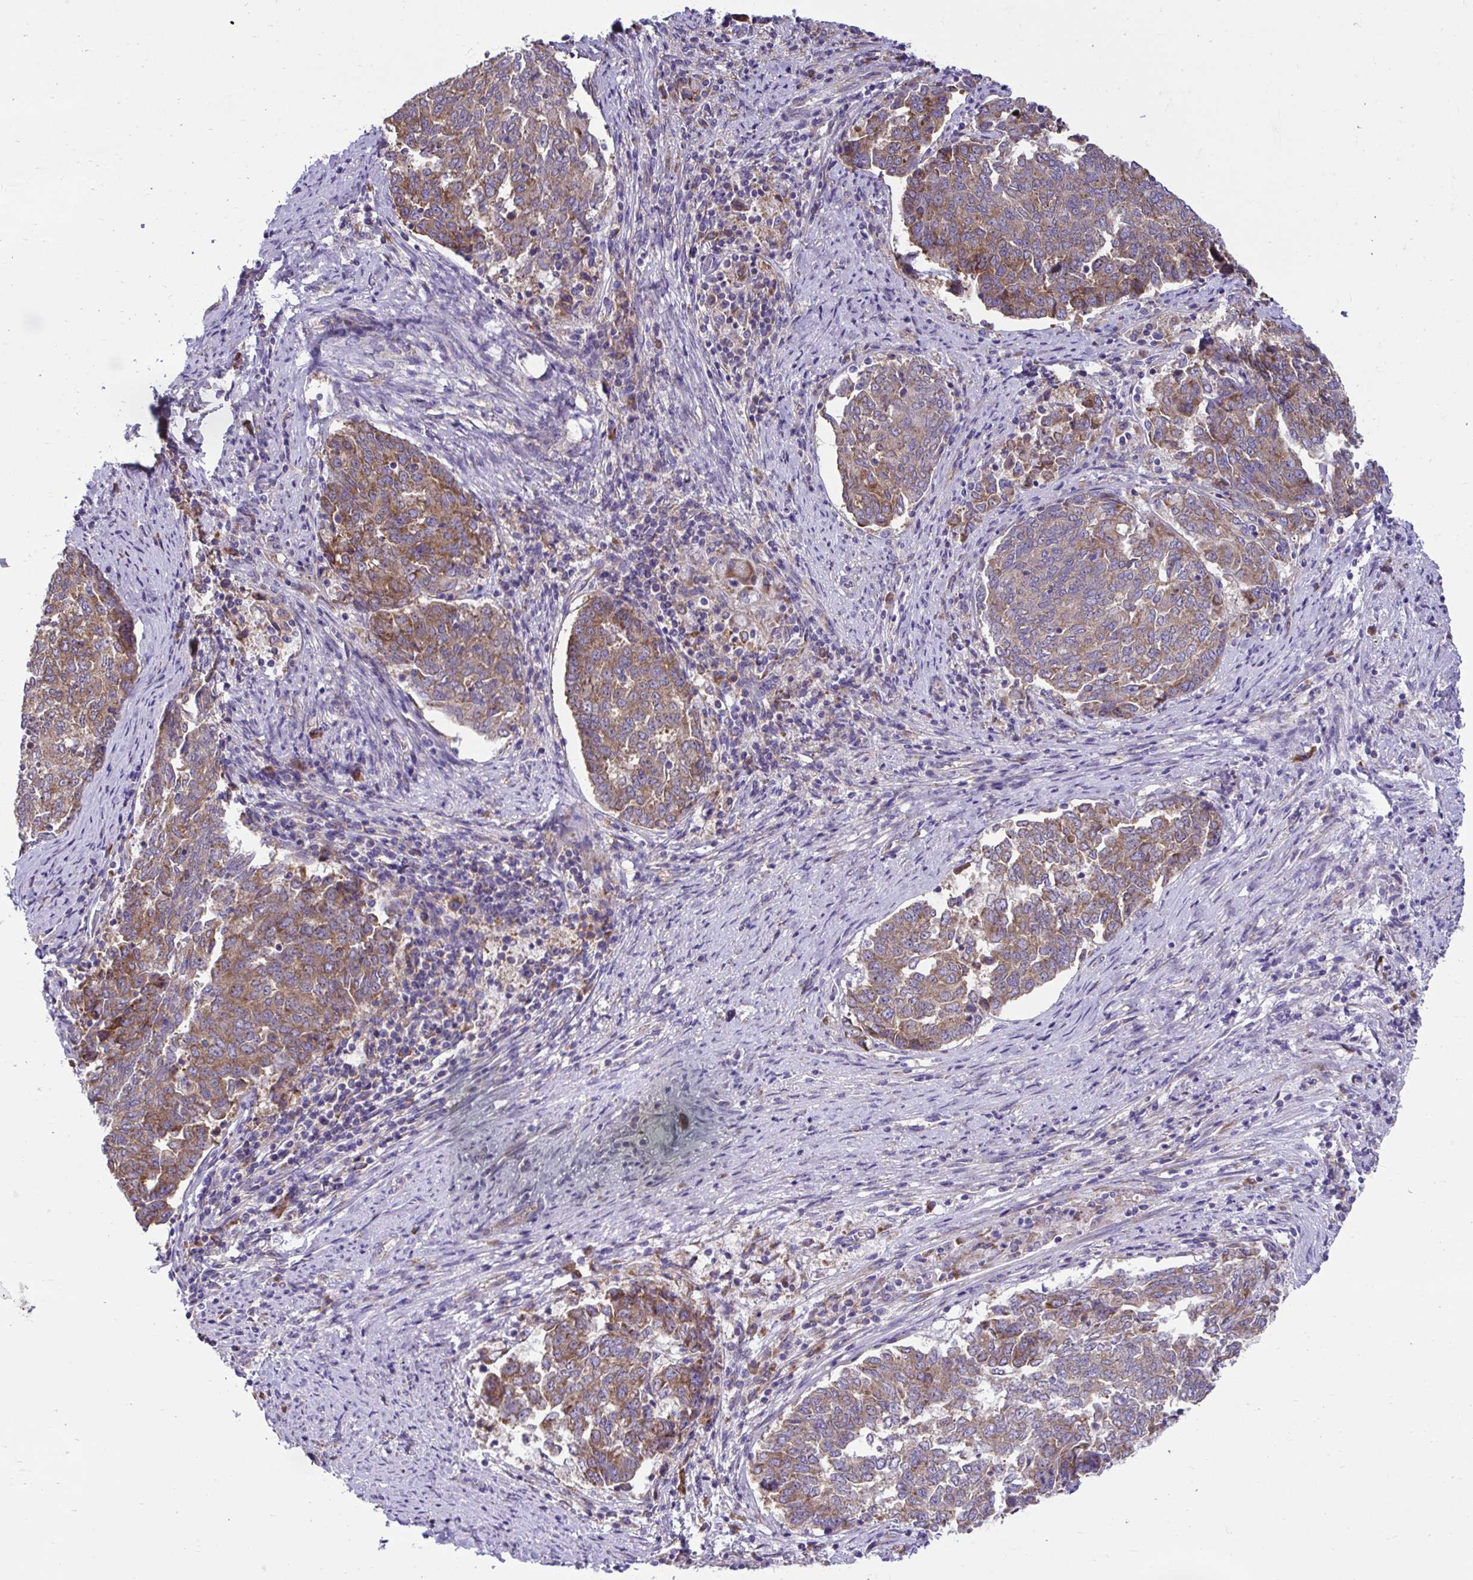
{"staining": {"intensity": "moderate", "quantity": "25%-75%", "location": "cytoplasmic/membranous"}, "tissue": "endometrial cancer", "cell_type": "Tumor cells", "image_type": "cancer", "snomed": [{"axis": "morphology", "description": "Adenocarcinoma, NOS"}, {"axis": "topography", "description": "Endometrium"}], "caption": "IHC histopathology image of adenocarcinoma (endometrial) stained for a protein (brown), which reveals medium levels of moderate cytoplasmic/membranous expression in about 25%-75% of tumor cells.", "gene": "RPL7", "patient": {"sex": "female", "age": 80}}